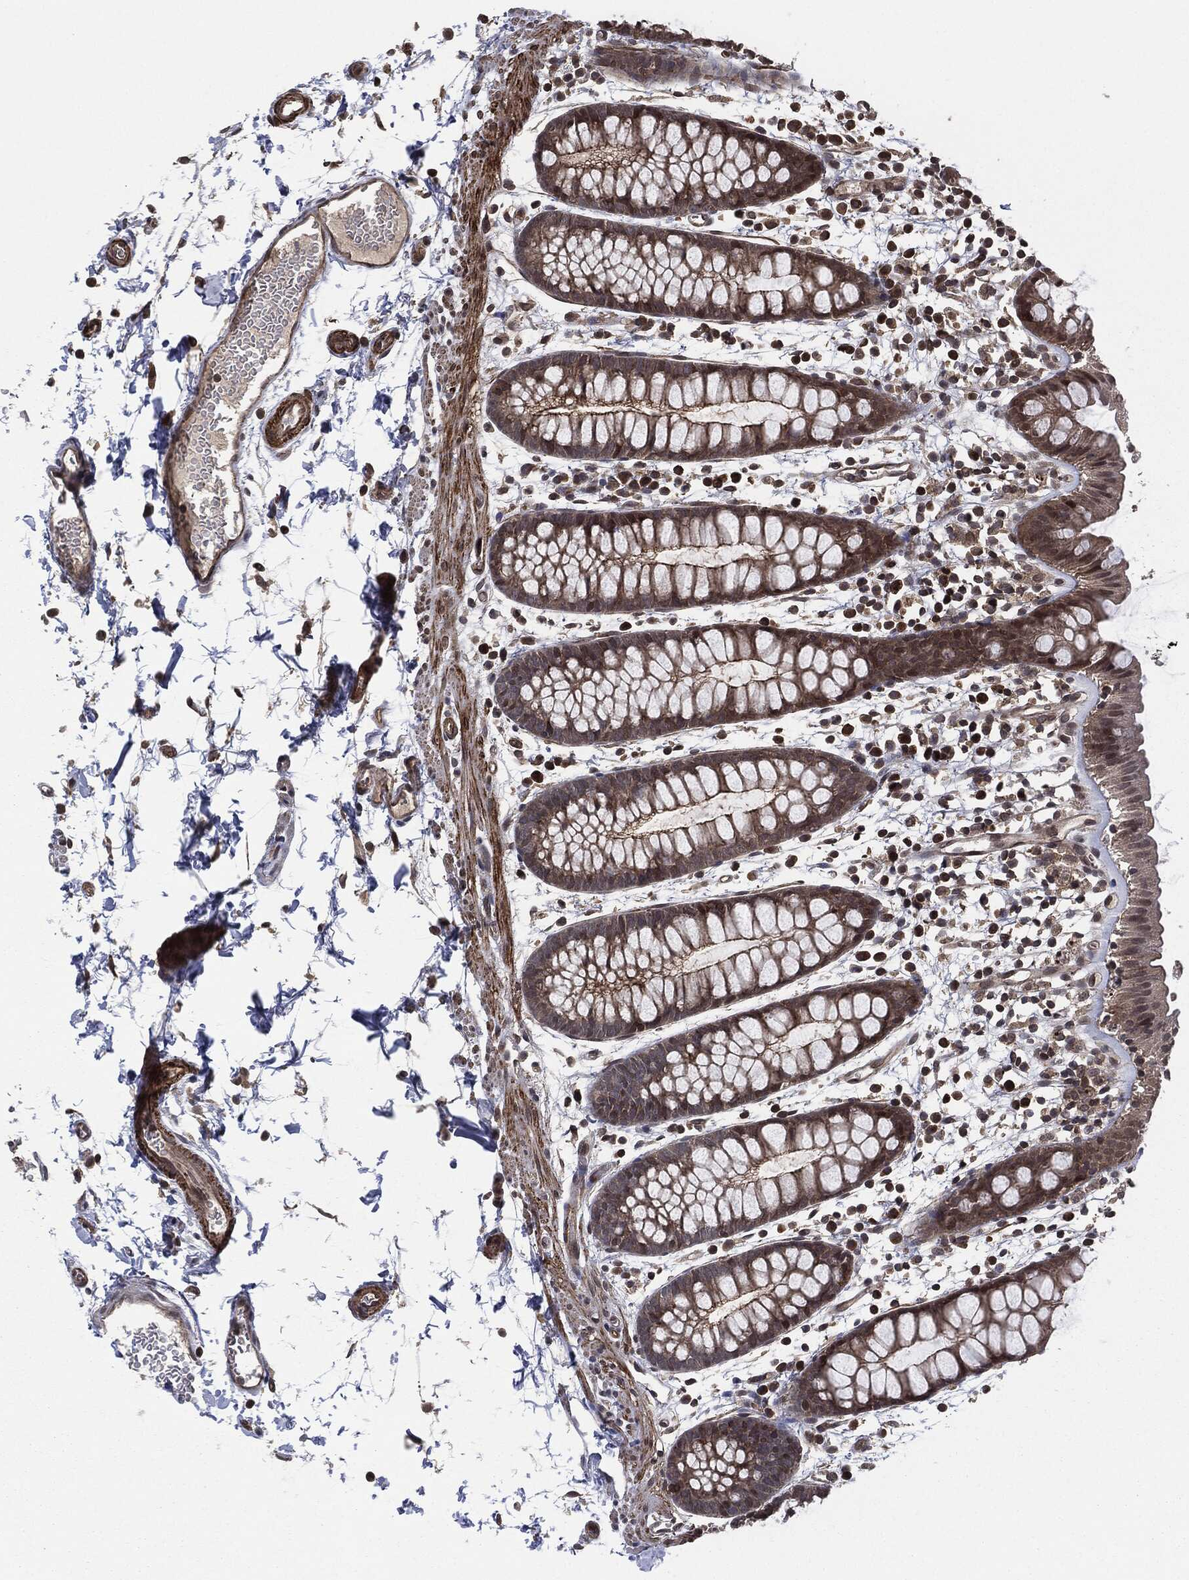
{"staining": {"intensity": "moderate", "quantity": ">75%", "location": "cytoplasmic/membranous"}, "tissue": "rectum", "cell_type": "Glandular cells", "image_type": "normal", "snomed": [{"axis": "morphology", "description": "Normal tissue, NOS"}, {"axis": "topography", "description": "Rectum"}], "caption": "Immunohistochemistry (IHC) of unremarkable human rectum exhibits medium levels of moderate cytoplasmic/membranous staining in approximately >75% of glandular cells. (DAB IHC, brown staining for protein, blue staining for nuclei).", "gene": "UBR1", "patient": {"sex": "male", "age": 57}}